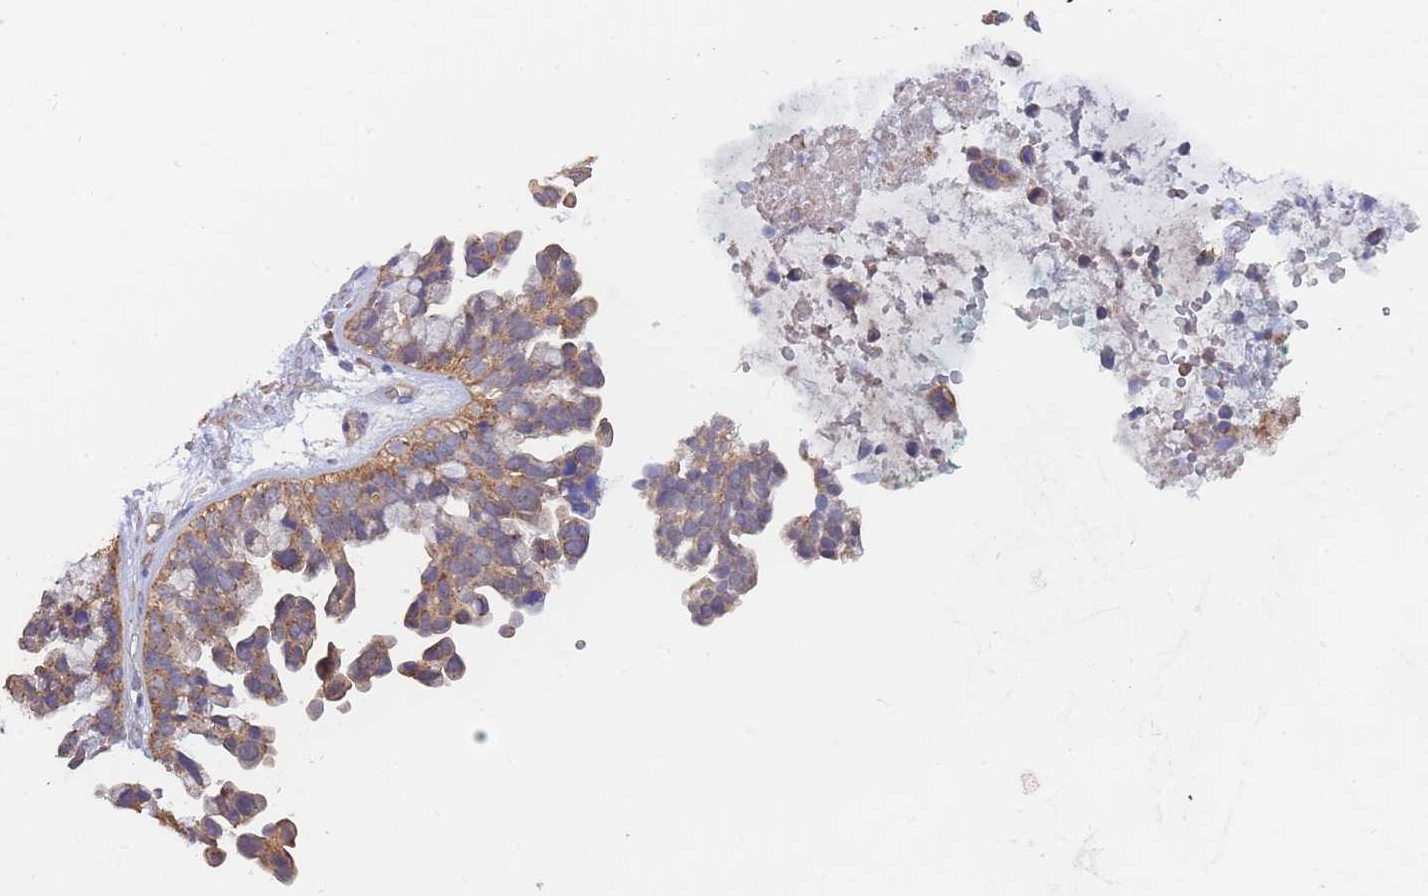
{"staining": {"intensity": "moderate", "quantity": ">75%", "location": "cytoplasmic/membranous"}, "tissue": "ovarian cancer", "cell_type": "Tumor cells", "image_type": "cancer", "snomed": [{"axis": "morphology", "description": "Cystadenocarcinoma, serous, NOS"}, {"axis": "topography", "description": "Ovary"}], "caption": "Immunohistochemistry (IHC) staining of ovarian cancer (serous cystadenocarcinoma), which shows medium levels of moderate cytoplasmic/membranous expression in approximately >75% of tumor cells indicating moderate cytoplasmic/membranous protein staining. The staining was performed using DAB (3,3'-diaminobenzidine) (brown) for protein detection and nuclei were counterstained in hematoxylin (blue).", "gene": "MRPS18B", "patient": {"sex": "female", "age": 56}}